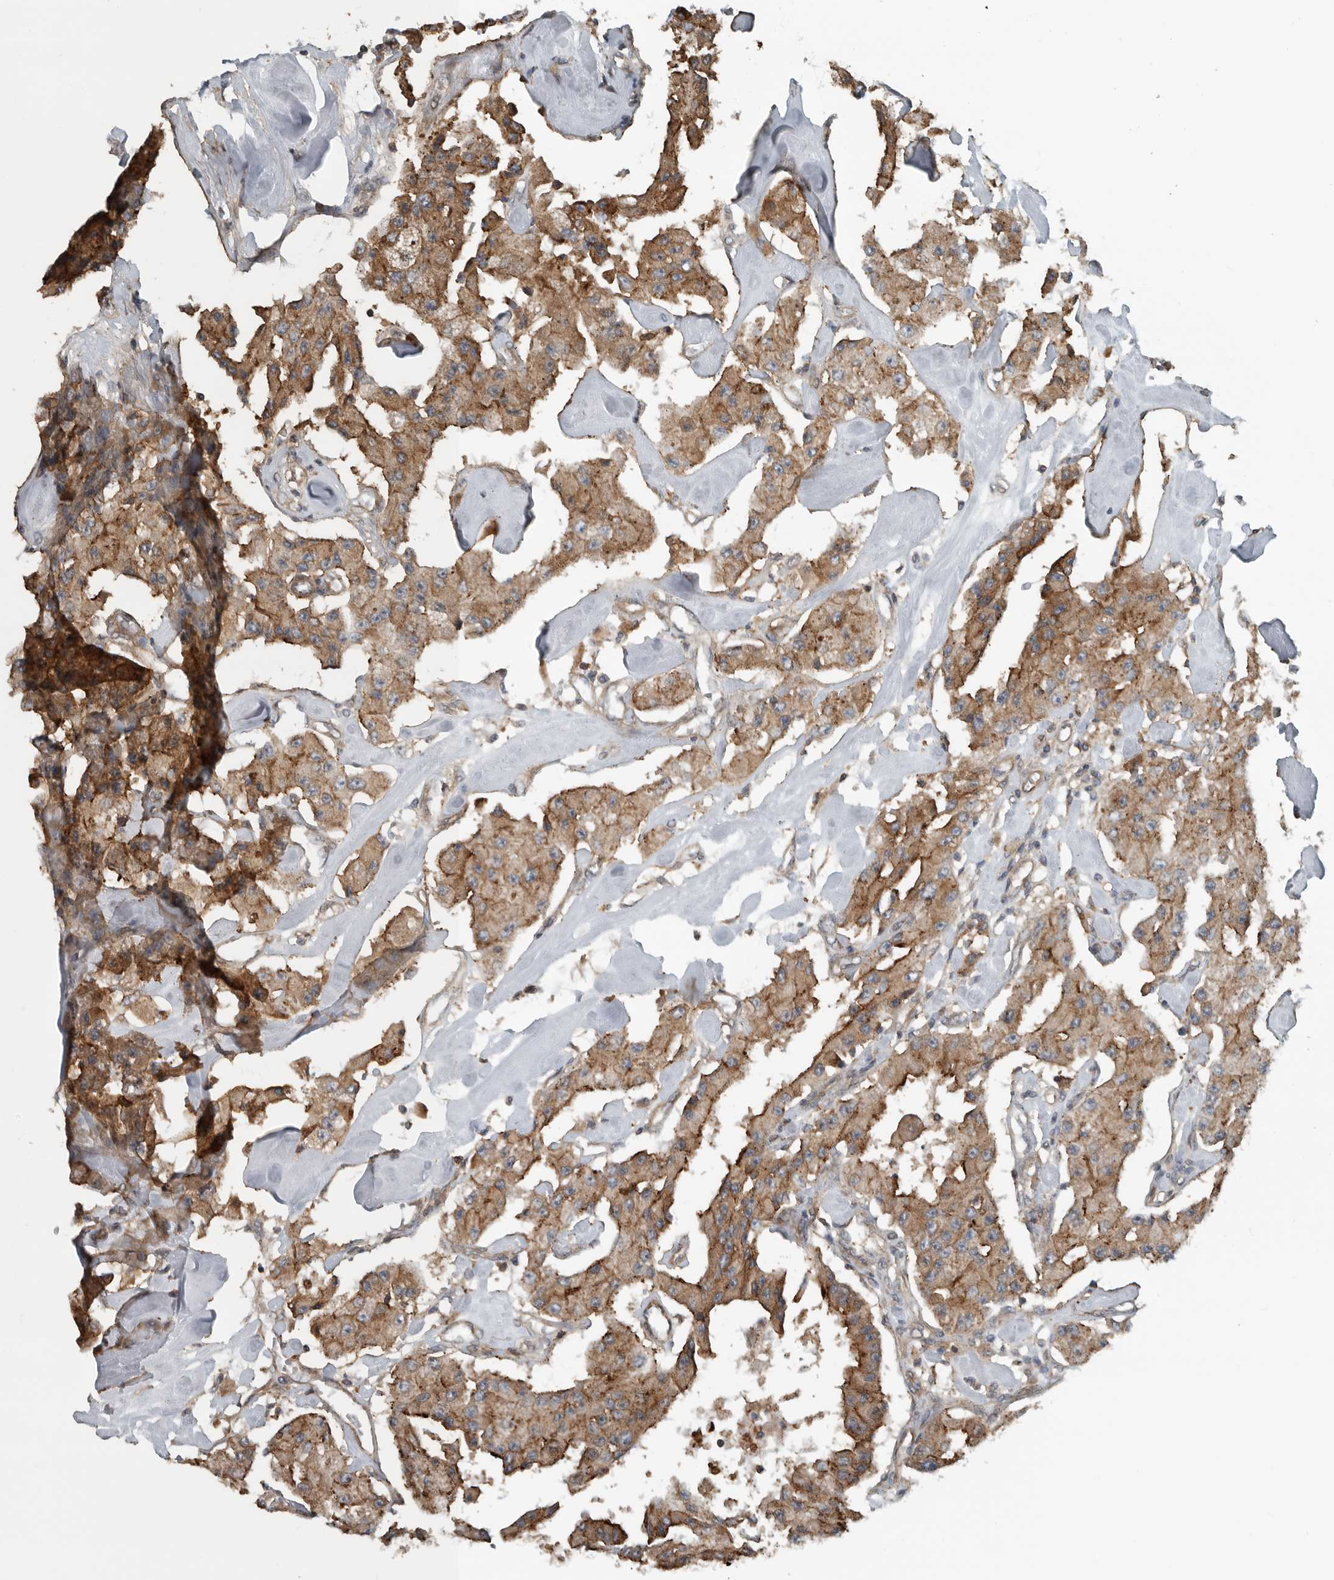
{"staining": {"intensity": "moderate", "quantity": ">75%", "location": "cytoplasmic/membranous"}, "tissue": "carcinoid", "cell_type": "Tumor cells", "image_type": "cancer", "snomed": [{"axis": "morphology", "description": "Carcinoid, malignant, NOS"}, {"axis": "topography", "description": "Pancreas"}], "caption": "This is a photomicrograph of IHC staining of malignant carcinoid, which shows moderate expression in the cytoplasmic/membranous of tumor cells.", "gene": "AMFR", "patient": {"sex": "male", "age": 41}}